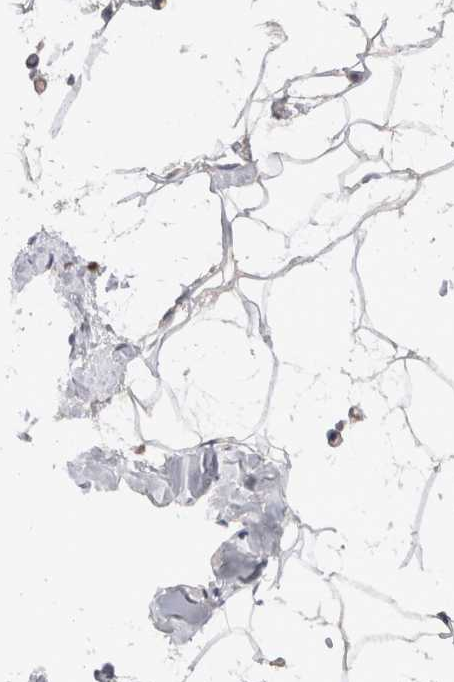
{"staining": {"intensity": "moderate", "quantity": "25%-75%", "location": "cytoplasmic/membranous"}, "tissue": "adipose tissue", "cell_type": "Adipocytes", "image_type": "normal", "snomed": [{"axis": "morphology", "description": "Normal tissue, NOS"}, {"axis": "morphology", "description": "Fibrosis, NOS"}, {"axis": "topography", "description": "Breast"}, {"axis": "topography", "description": "Adipose tissue"}], "caption": "The micrograph exhibits immunohistochemical staining of benign adipose tissue. There is moderate cytoplasmic/membranous staining is identified in about 25%-75% of adipocytes.", "gene": "PPP3CC", "patient": {"sex": "female", "age": 39}}